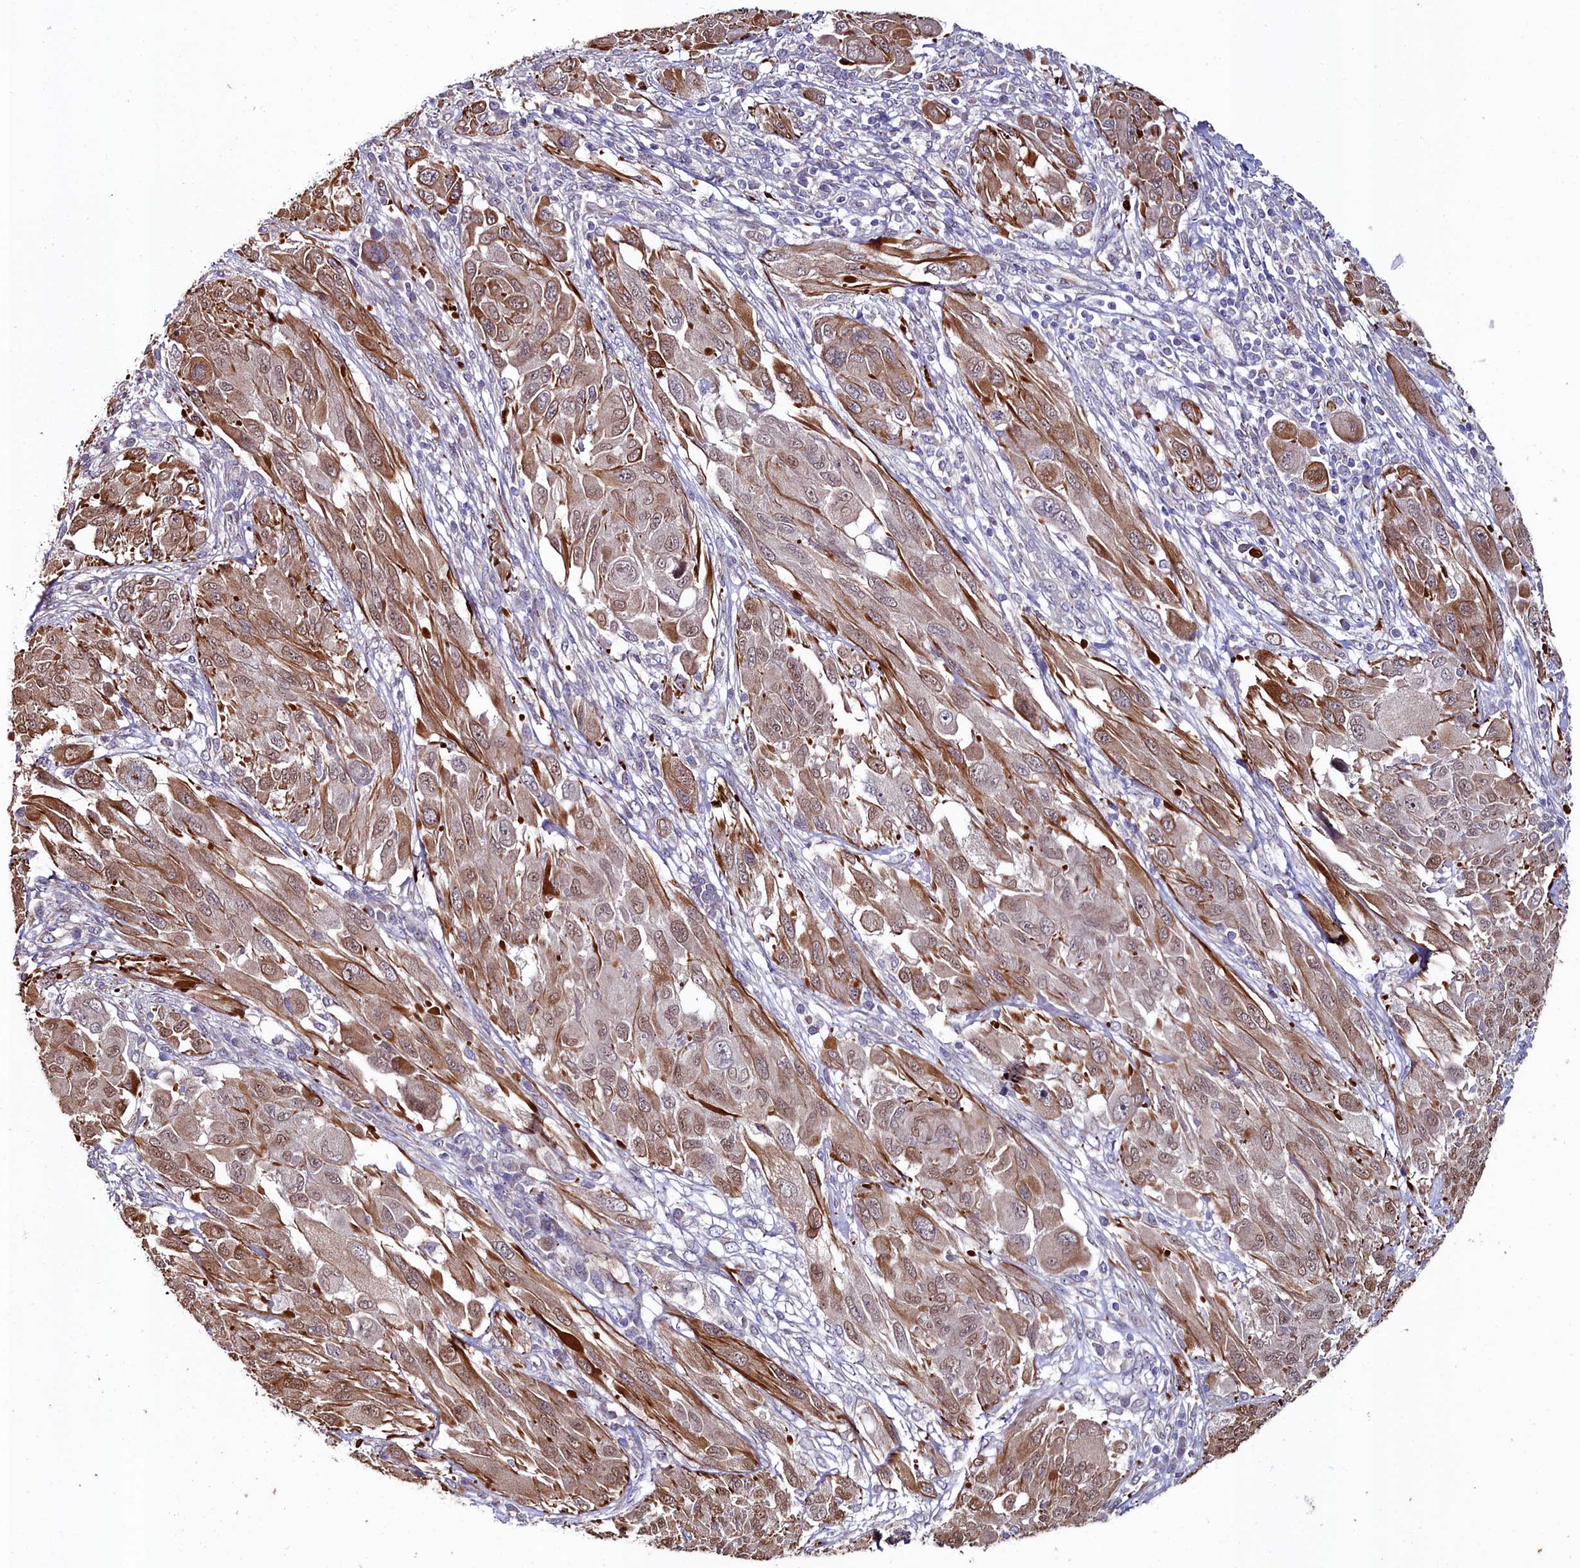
{"staining": {"intensity": "moderate", "quantity": ">75%", "location": "cytoplasmic/membranous,nuclear"}, "tissue": "melanoma", "cell_type": "Tumor cells", "image_type": "cancer", "snomed": [{"axis": "morphology", "description": "Malignant melanoma, NOS"}, {"axis": "topography", "description": "Skin"}], "caption": "The micrograph demonstrates immunohistochemical staining of melanoma. There is moderate cytoplasmic/membranous and nuclear positivity is identified in approximately >75% of tumor cells.", "gene": "C4orf19", "patient": {"sex": "female", "age": 91}}